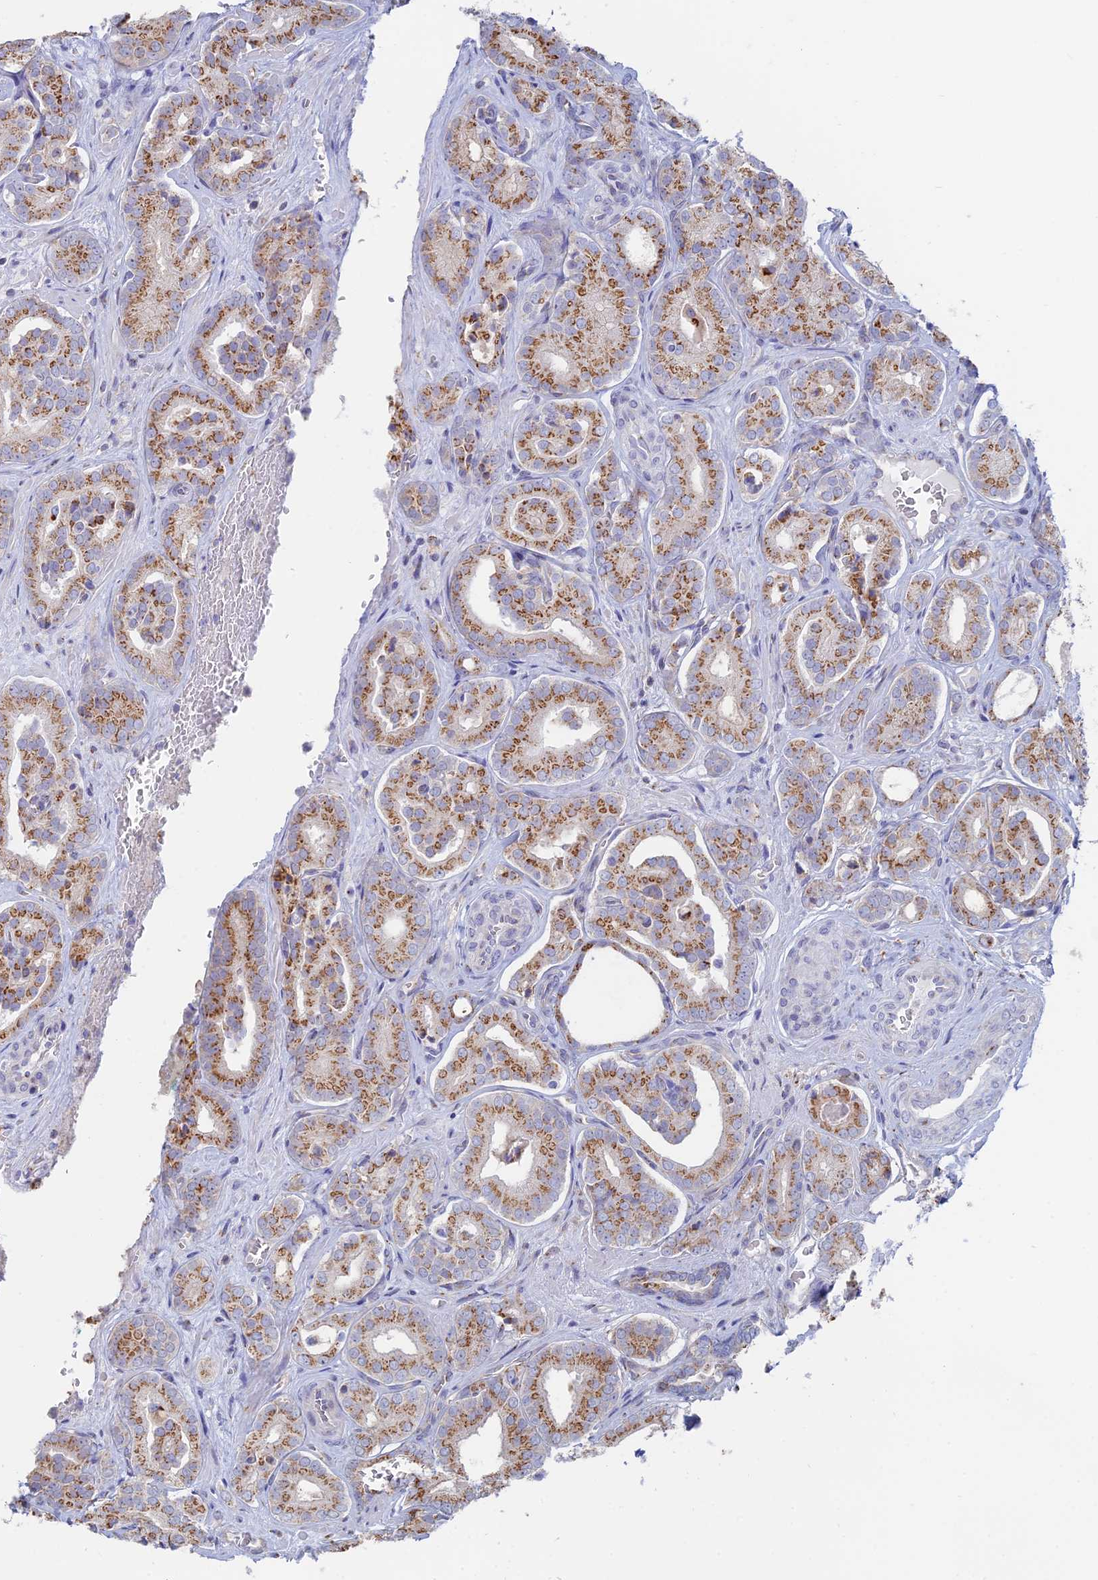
{"staining": {"intensity": "moderate", "quantity": ">75%", "location": "cytoplasmic/membranous"}, "tissue": "prostate cancer", "cell_type": "Tumor cells", "image_type": "cancer", "snomed": [{"axis": "morphology", "description": "Adenocarcinoma, High grade"}, {"axis": "topography", "description": "Prostate"}], "caption": "Adenocarcinoma (high-grade) (prostate) stained for a protein (brown) shows moderate cytoplasmic/membranous positive staining in approximately >75% of tumor cells.", "gene": "HS2ST1", "patient": {"sex": "male", "age": 66}}